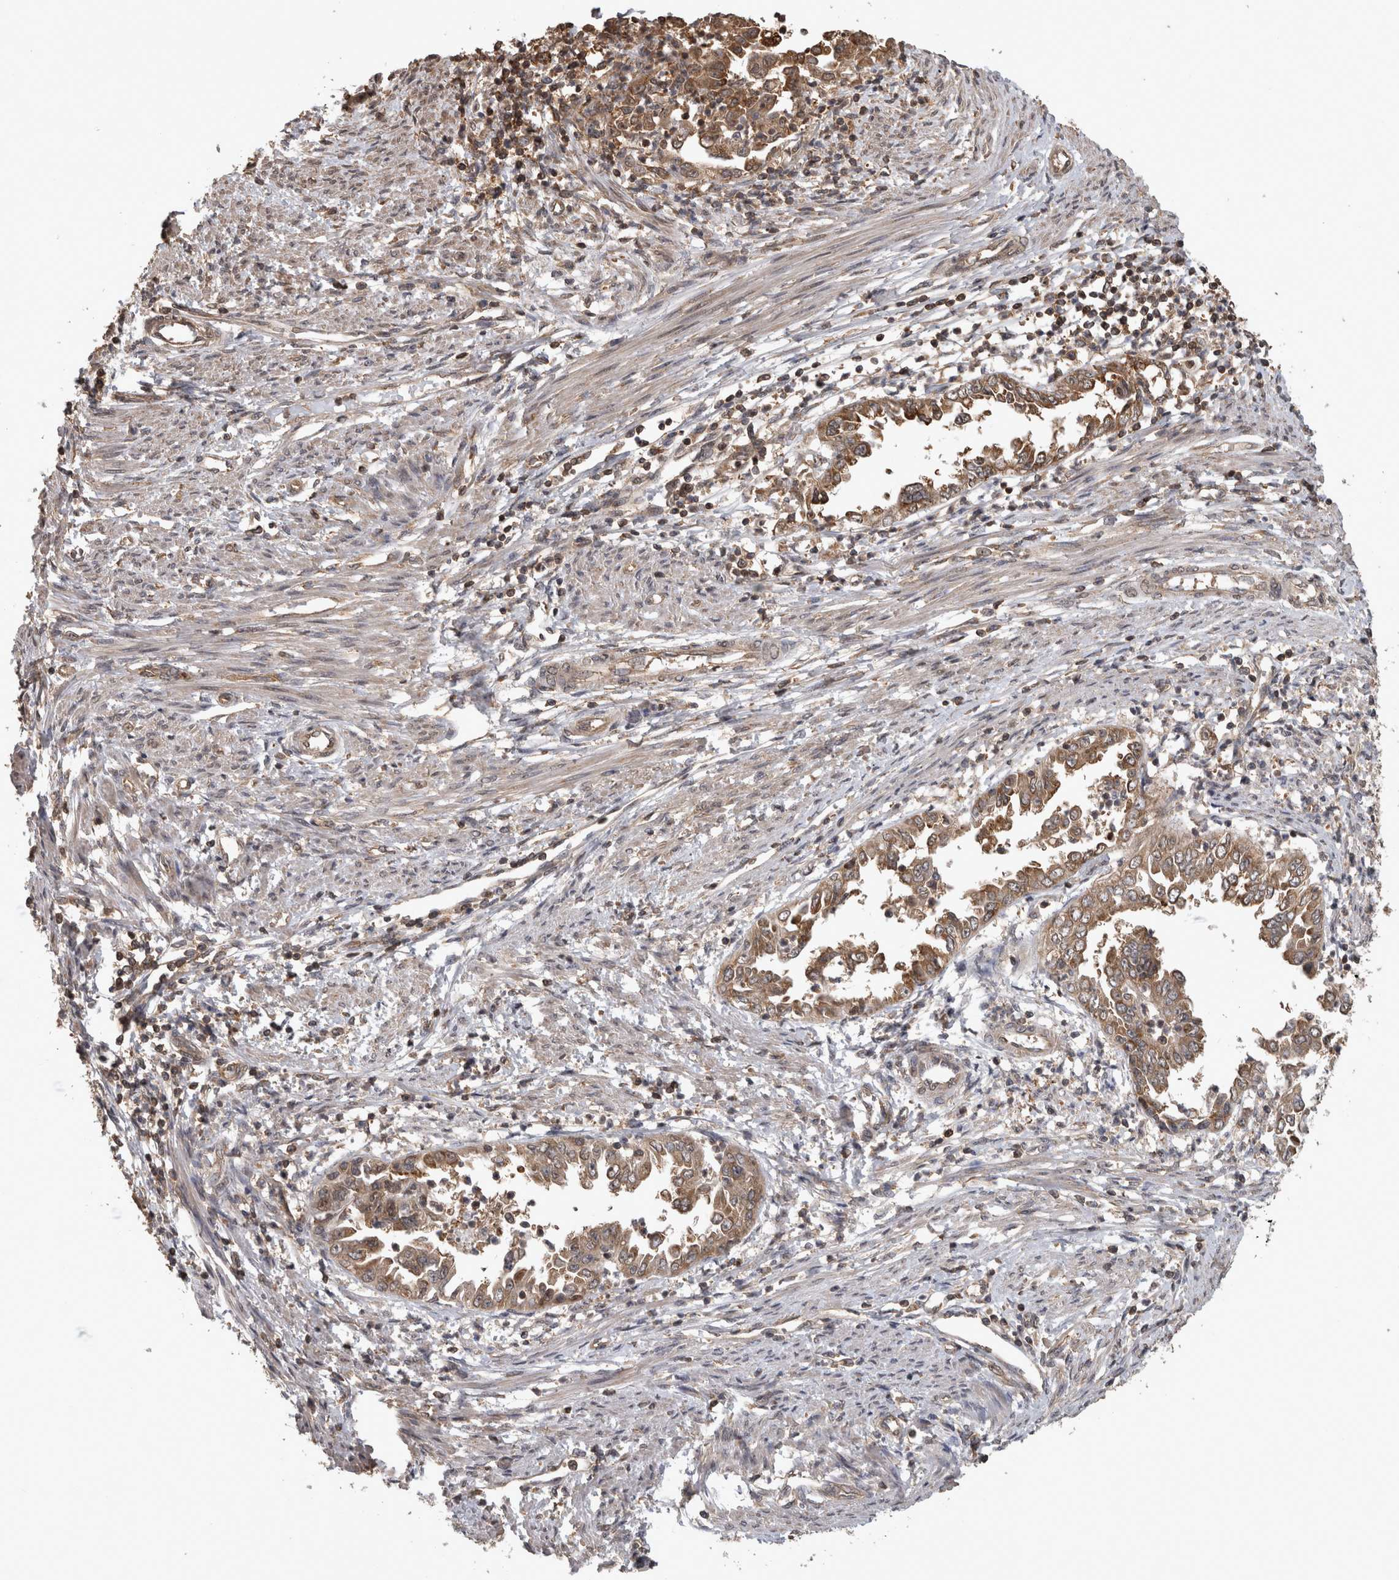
{"staining": {"intensity": "moderate", "quantity": ">75%", "location": "cytoplasmic/membranous"}, "tissue": "endometrial cancer", "cell_type": "Tumor cells", "image_type": "cancer", "snomed": [{"axis": "morphology", "description": "Adenocarcinoma, NOS"}, {"axis": "topography", "description": "Endometrium"}], "caption": "Immunohistochemical staining of human endometrial cancer (adenocarcinoma) exhibits moderate cytoplasmic/membranous protein staining in about >75% of tumor cells. The staining was performed using DAB (3,3'-diaminobenzidine), with brown indicating positive protein expression. Nuclei are stained blue with hematoxylin.", "gene": "ATXN2", "patient": {"sex": "female", "age": 85}}